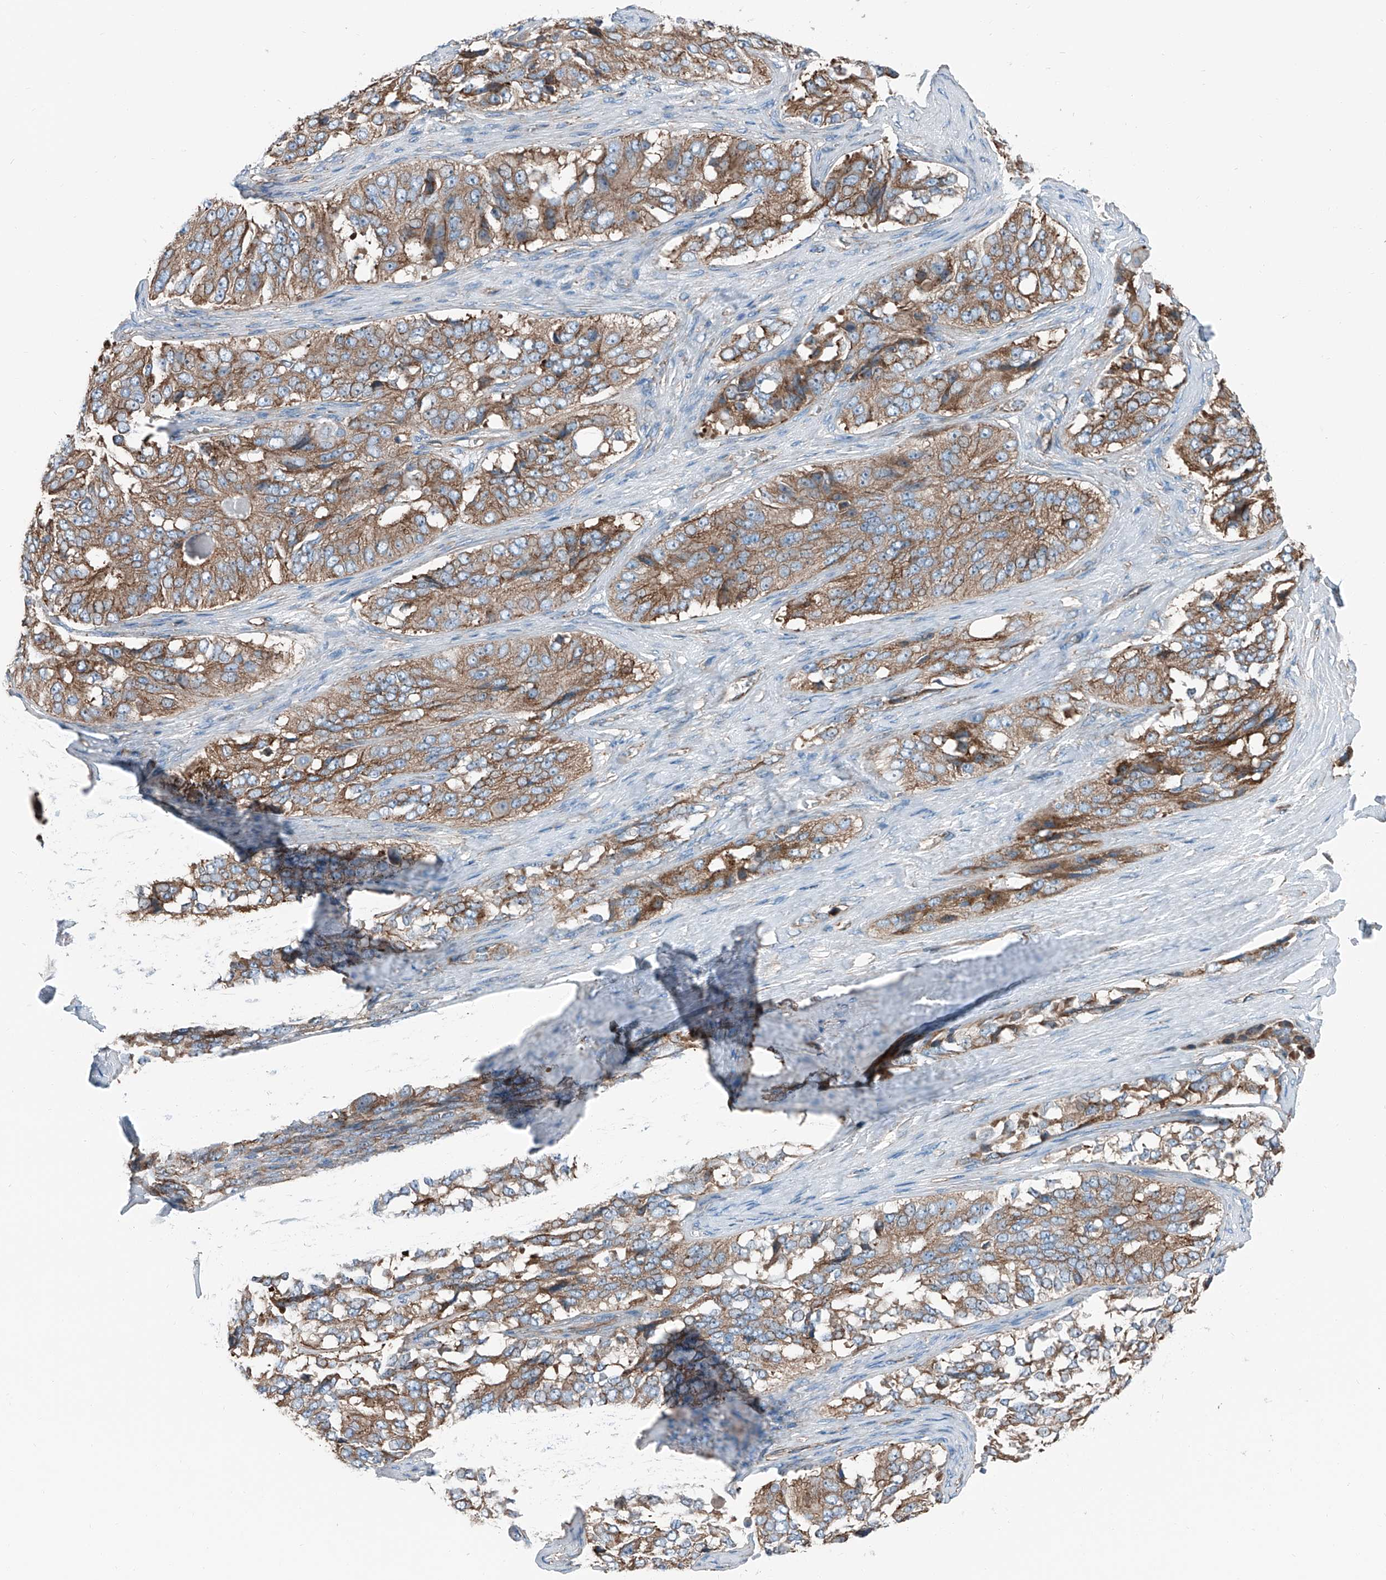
{"staining": {"intensity": "moderate", "quantity": ">75%", "location": "cytoplasmic/membranous"}, "tissue": "ovarian cancer", "cell_type": "Tumor cells", "image_type": "cancer", "snomed": [{"axis": "morphology", "description": "Carcinoma, endometroid"}, {"axis": "topography", "description": "Ovary"}], "caption": "This is a micrograph of IHC staining of ovarian cancer (endometroid carcinoma), which shows moderate positivity in the cytoplasmic/membranous of tumor cells.", "gene": "THEMIS2", "patient": {"sex": "female", "age": 51}}